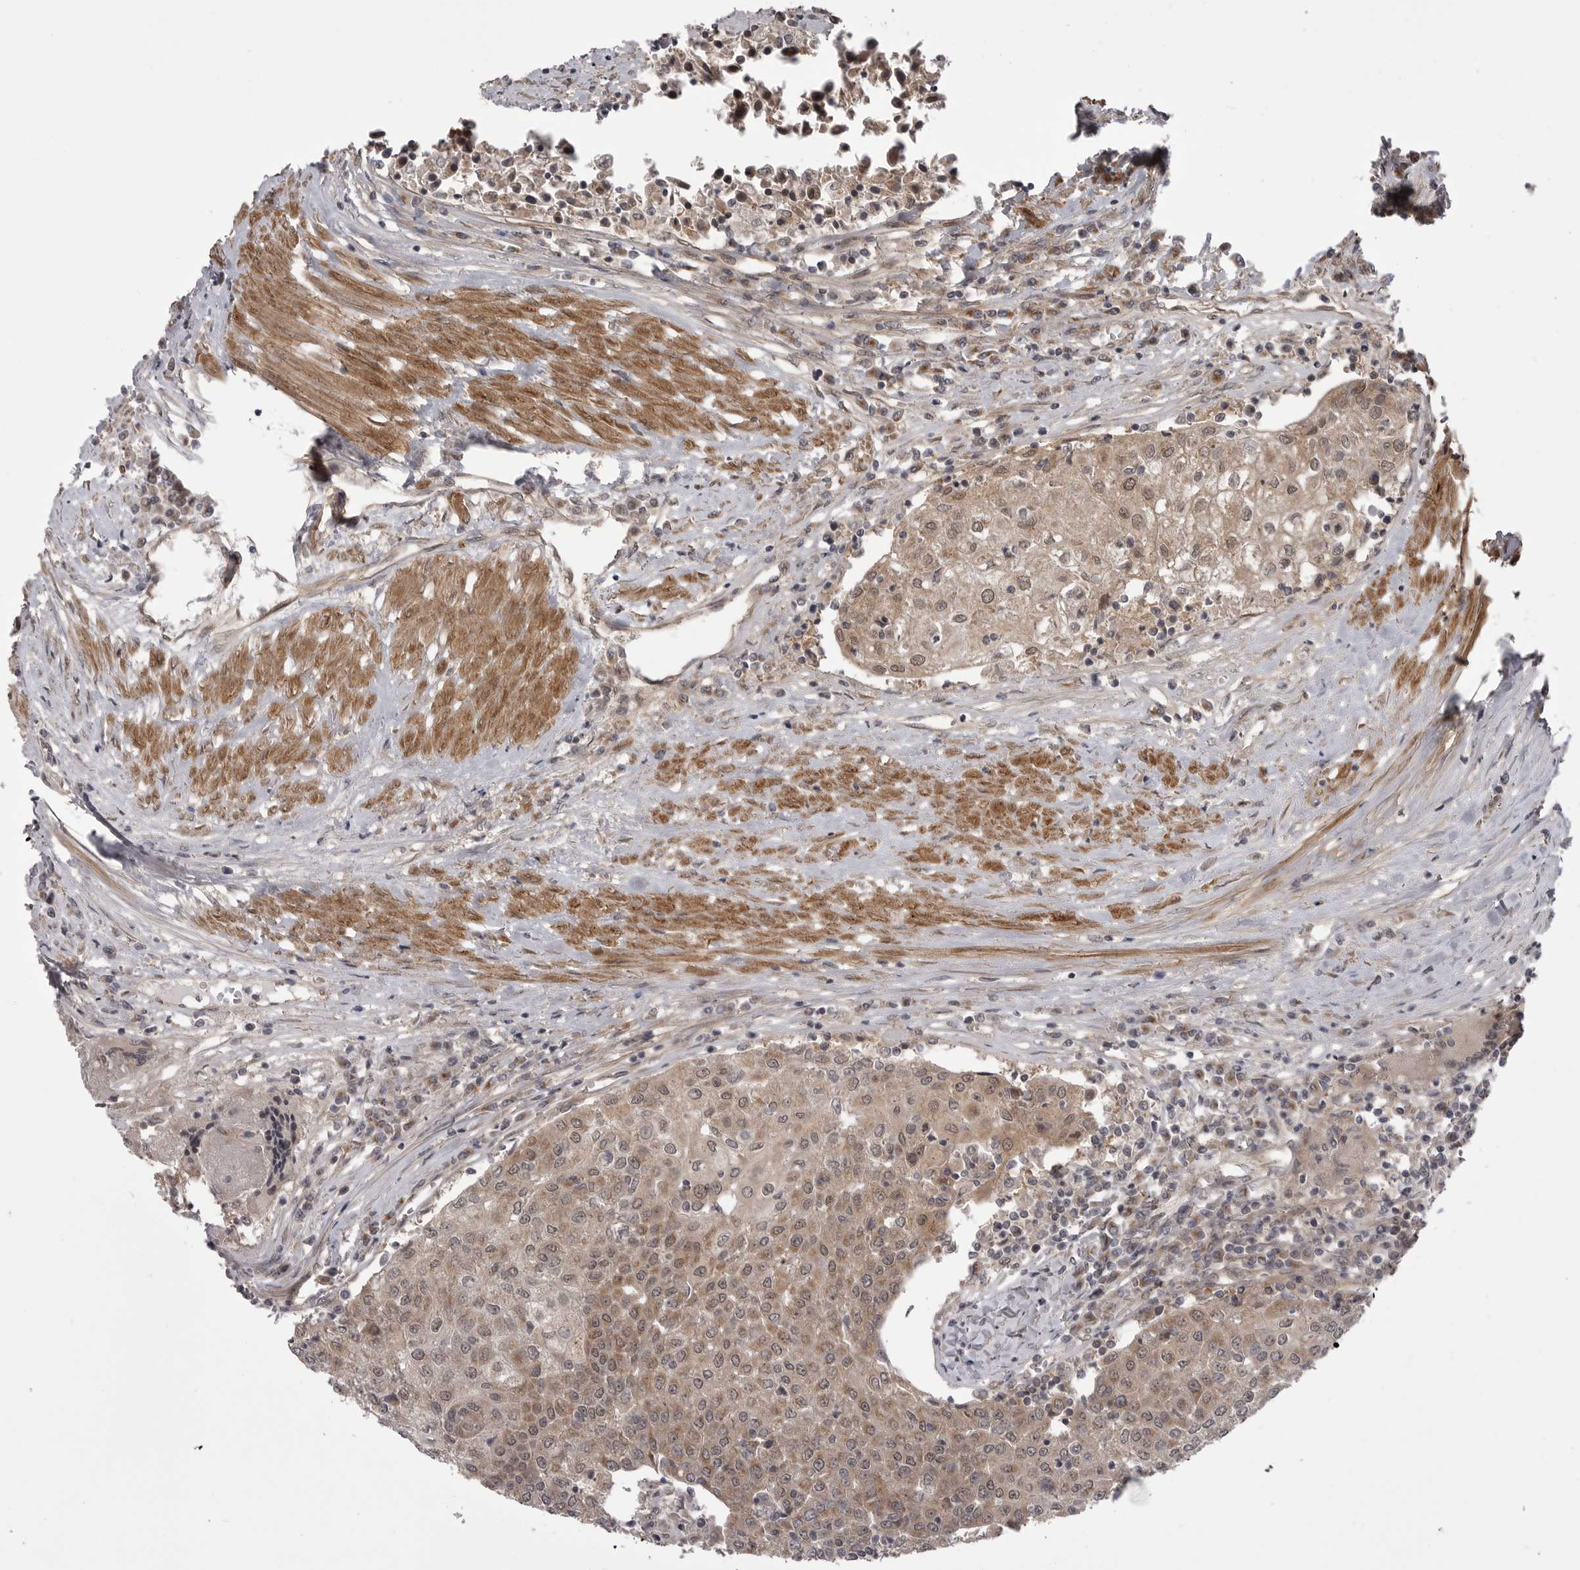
{"staining": {"intensity": "moderate", "quantity": ">75%", "location": "cytoplasmic/membranous,nuclear"}, "tissue": "urothelial cancer", "cell_type": "Tumor cells", "image_type": "cancer", "snomed": [{"axis": "morphology", "description": "Urothelial carcinoma, High grade"}, {"axis": "topography", "description": "Urinary bladder"}], "caption": "Immunohistochemical staining of human urothelial cancer displays moderate cytoplasmic/membranous and nuclear protein staining in about >75% of tumor cells.", "gene": "PDCL", "patient": {"sex": "female", "age": 85}}